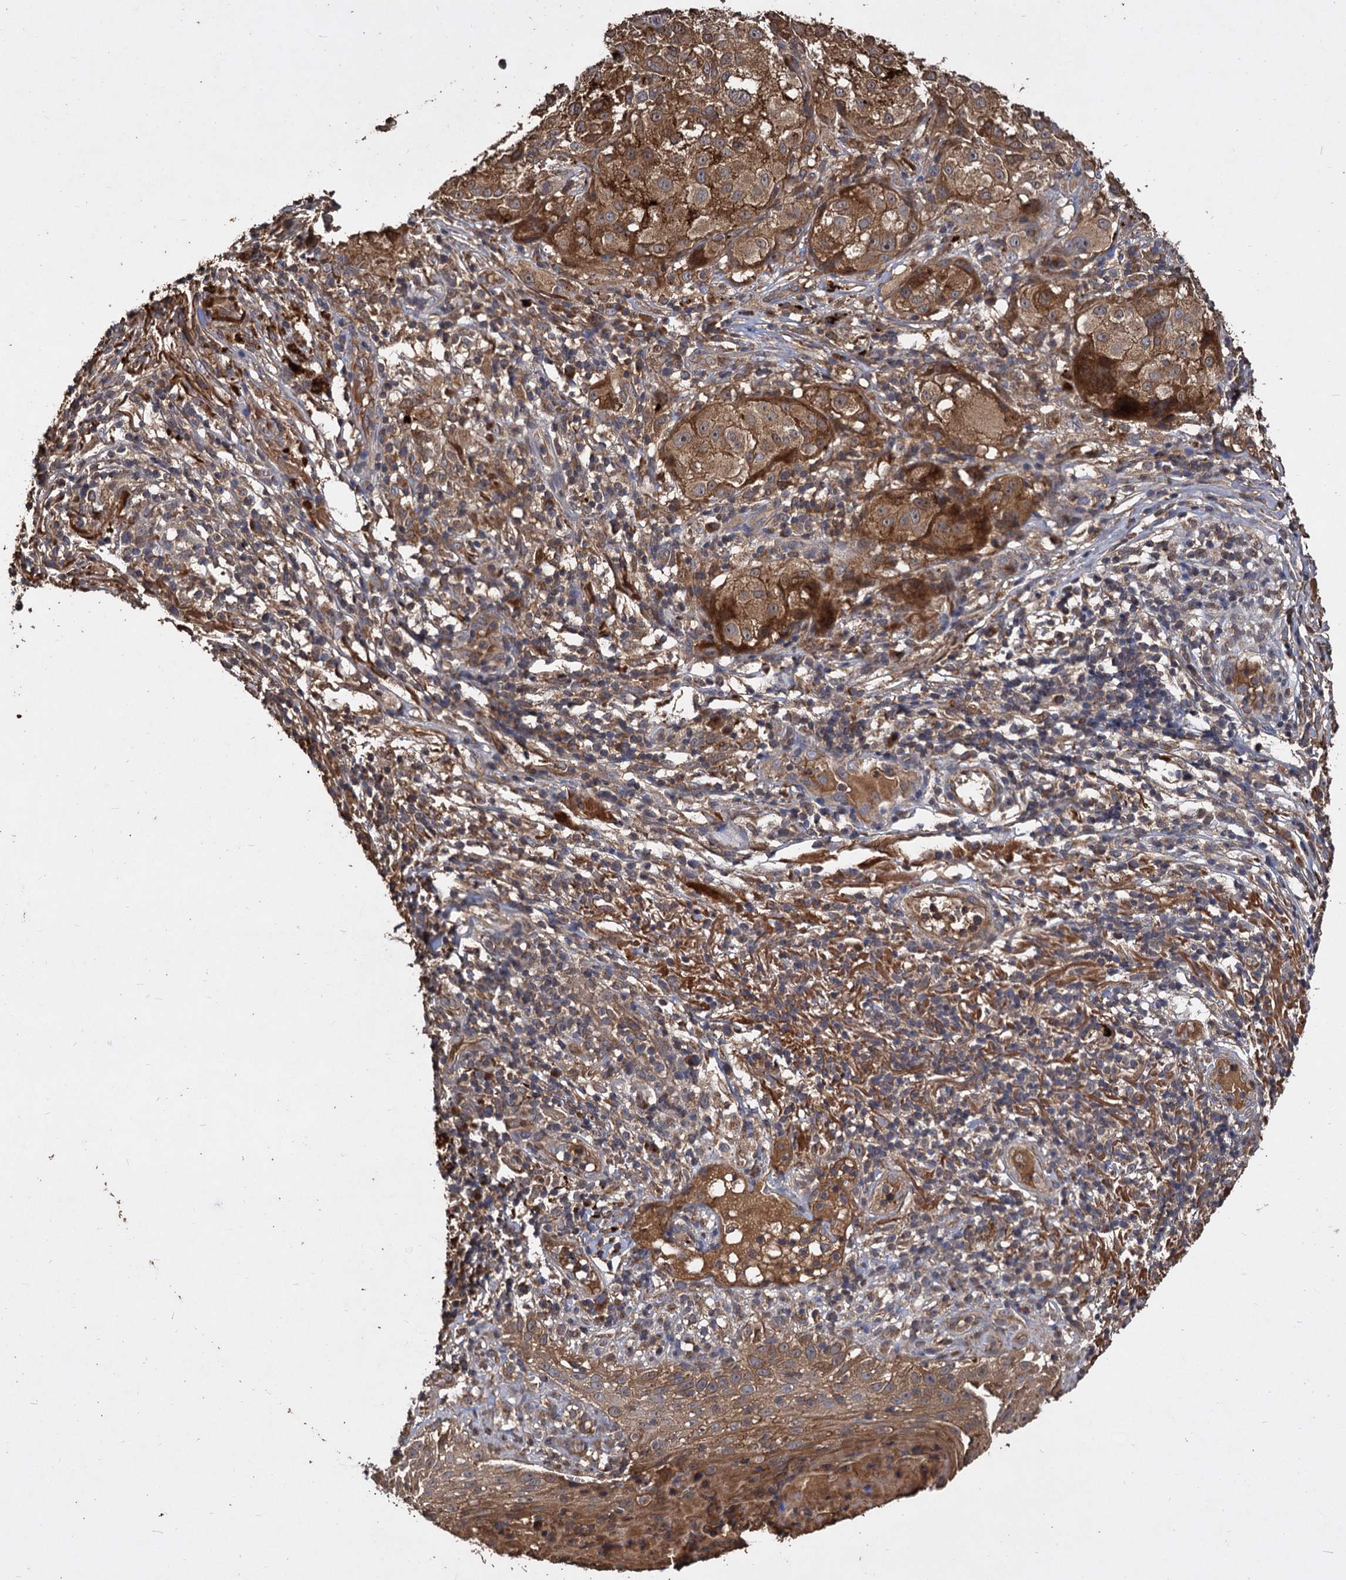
{"staining": {"intensity": "strong", "quantity": ">75%", "location": "cytoplasmic/membranous"}, "tissue": "melanoma", "cell_type": "Tumor cells", "image_type": "cancer", "snomed": [{"axis": "morphology", "description": "Necrosis, NOS"}, {"axis": "morphology", "description": "Malignant melanoma, NOS"}, {"axis": "topography", "description": "Skin"}], "caption": "Melanoma stained with immunohistochemistry (IHC) reveals strong cytoplasmic/membranous positivity in about >75% of tumor cells.", "gene": "GCLC", "patient": {"sex": "female", "age": 87}}